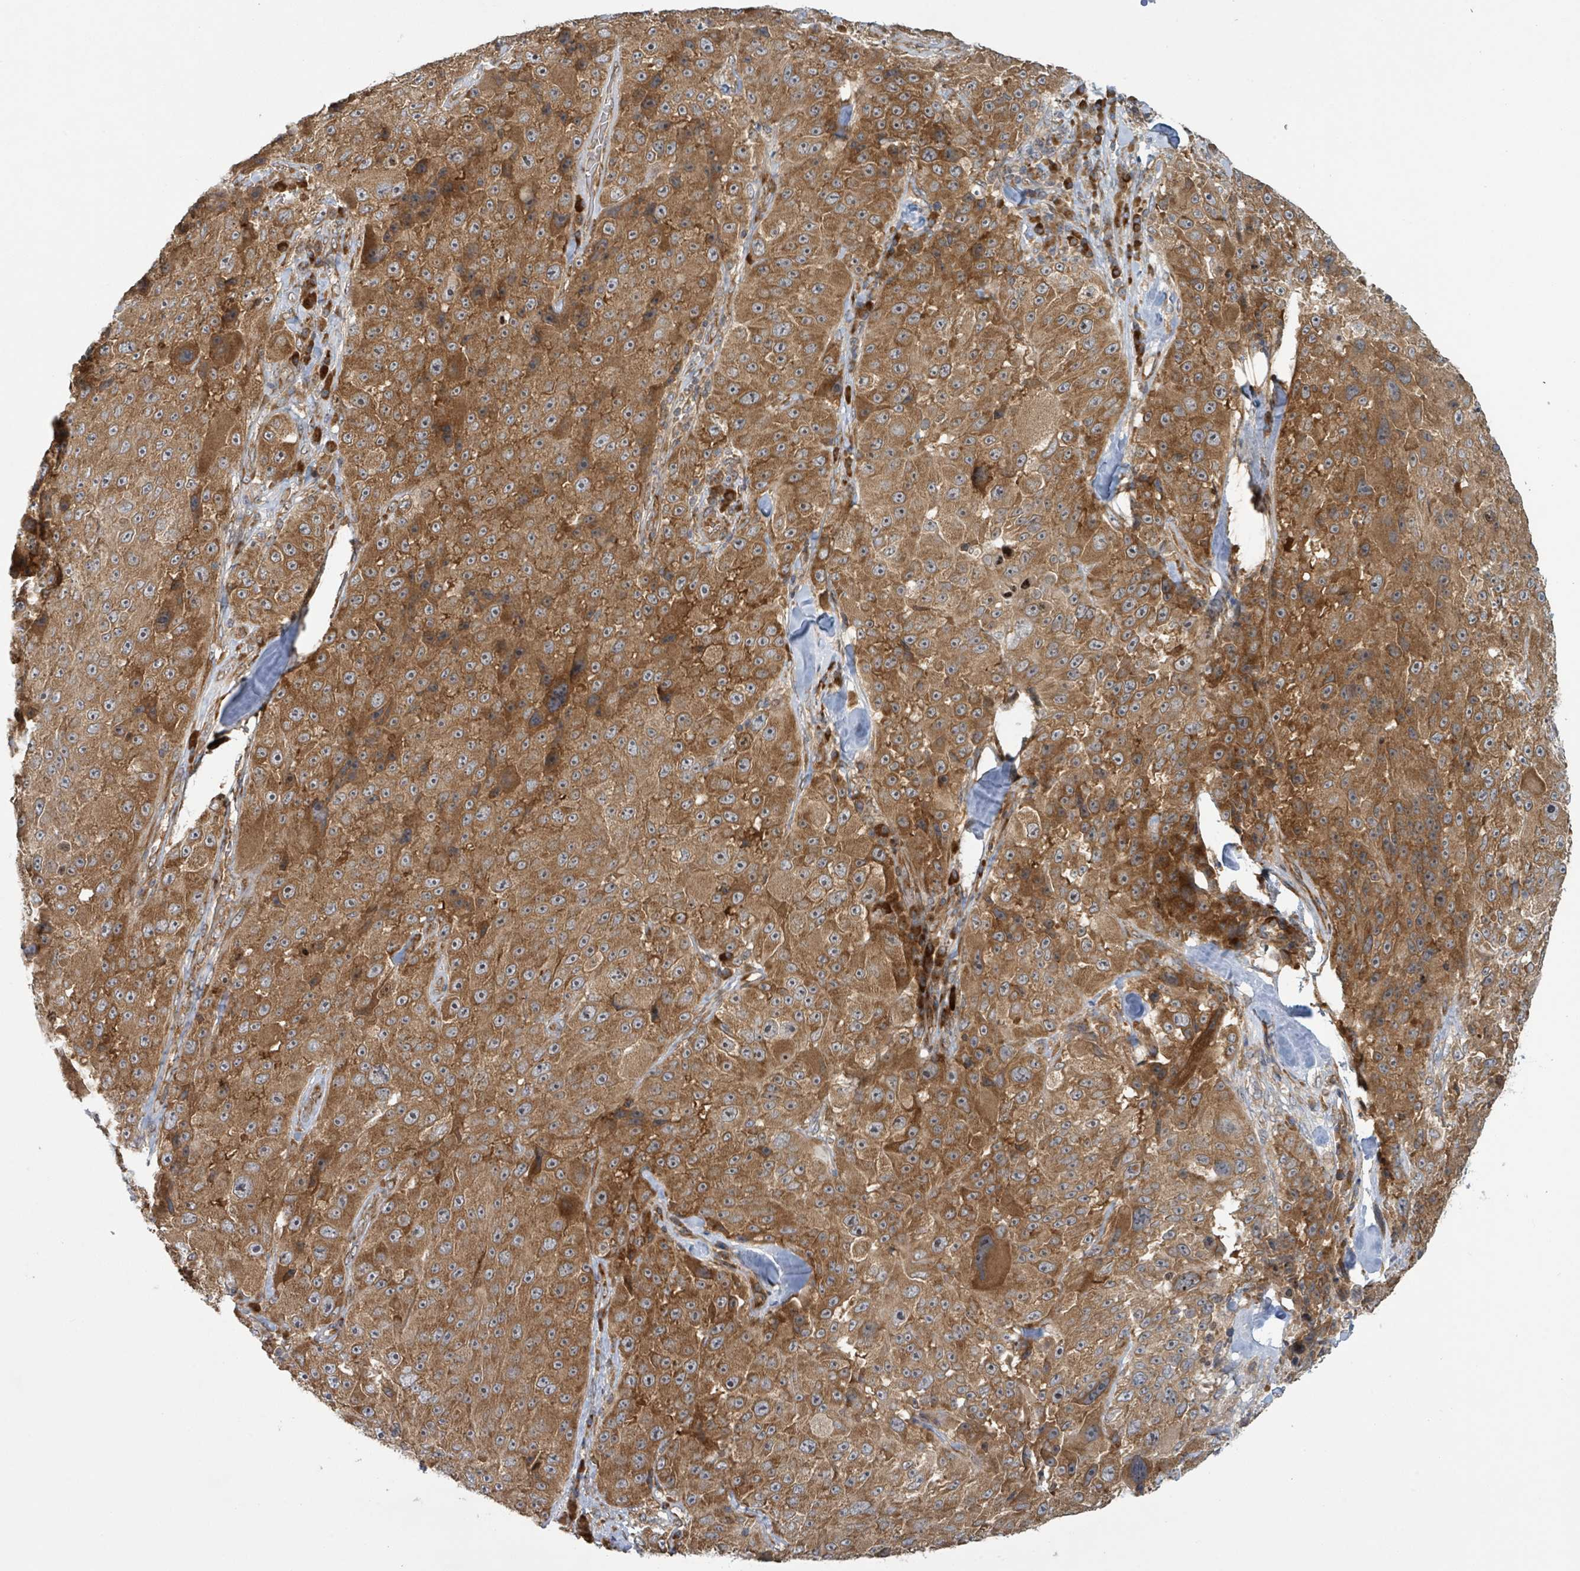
{"staining": {"intensity": "strong", "quantity": ">75%", "location": "cytoplasmic/membranous"}, "tissue": "melanoma", "cell_type": "Tumor cells", "image_type": "cancer", "snomed": [{"axis": "morphology", "description": "Malignant melanoma, Metastatic site"}, {"axis": "topography", "description": "Lymph node"}], "caption": "This is a micrograph of immunohistochemistry staining of melanoma, which shows strong expression in the cytoplasmic/membranous of tumor cells.", "gene": "OR51E1", "patient": {"sex": "male", "age": 62}}